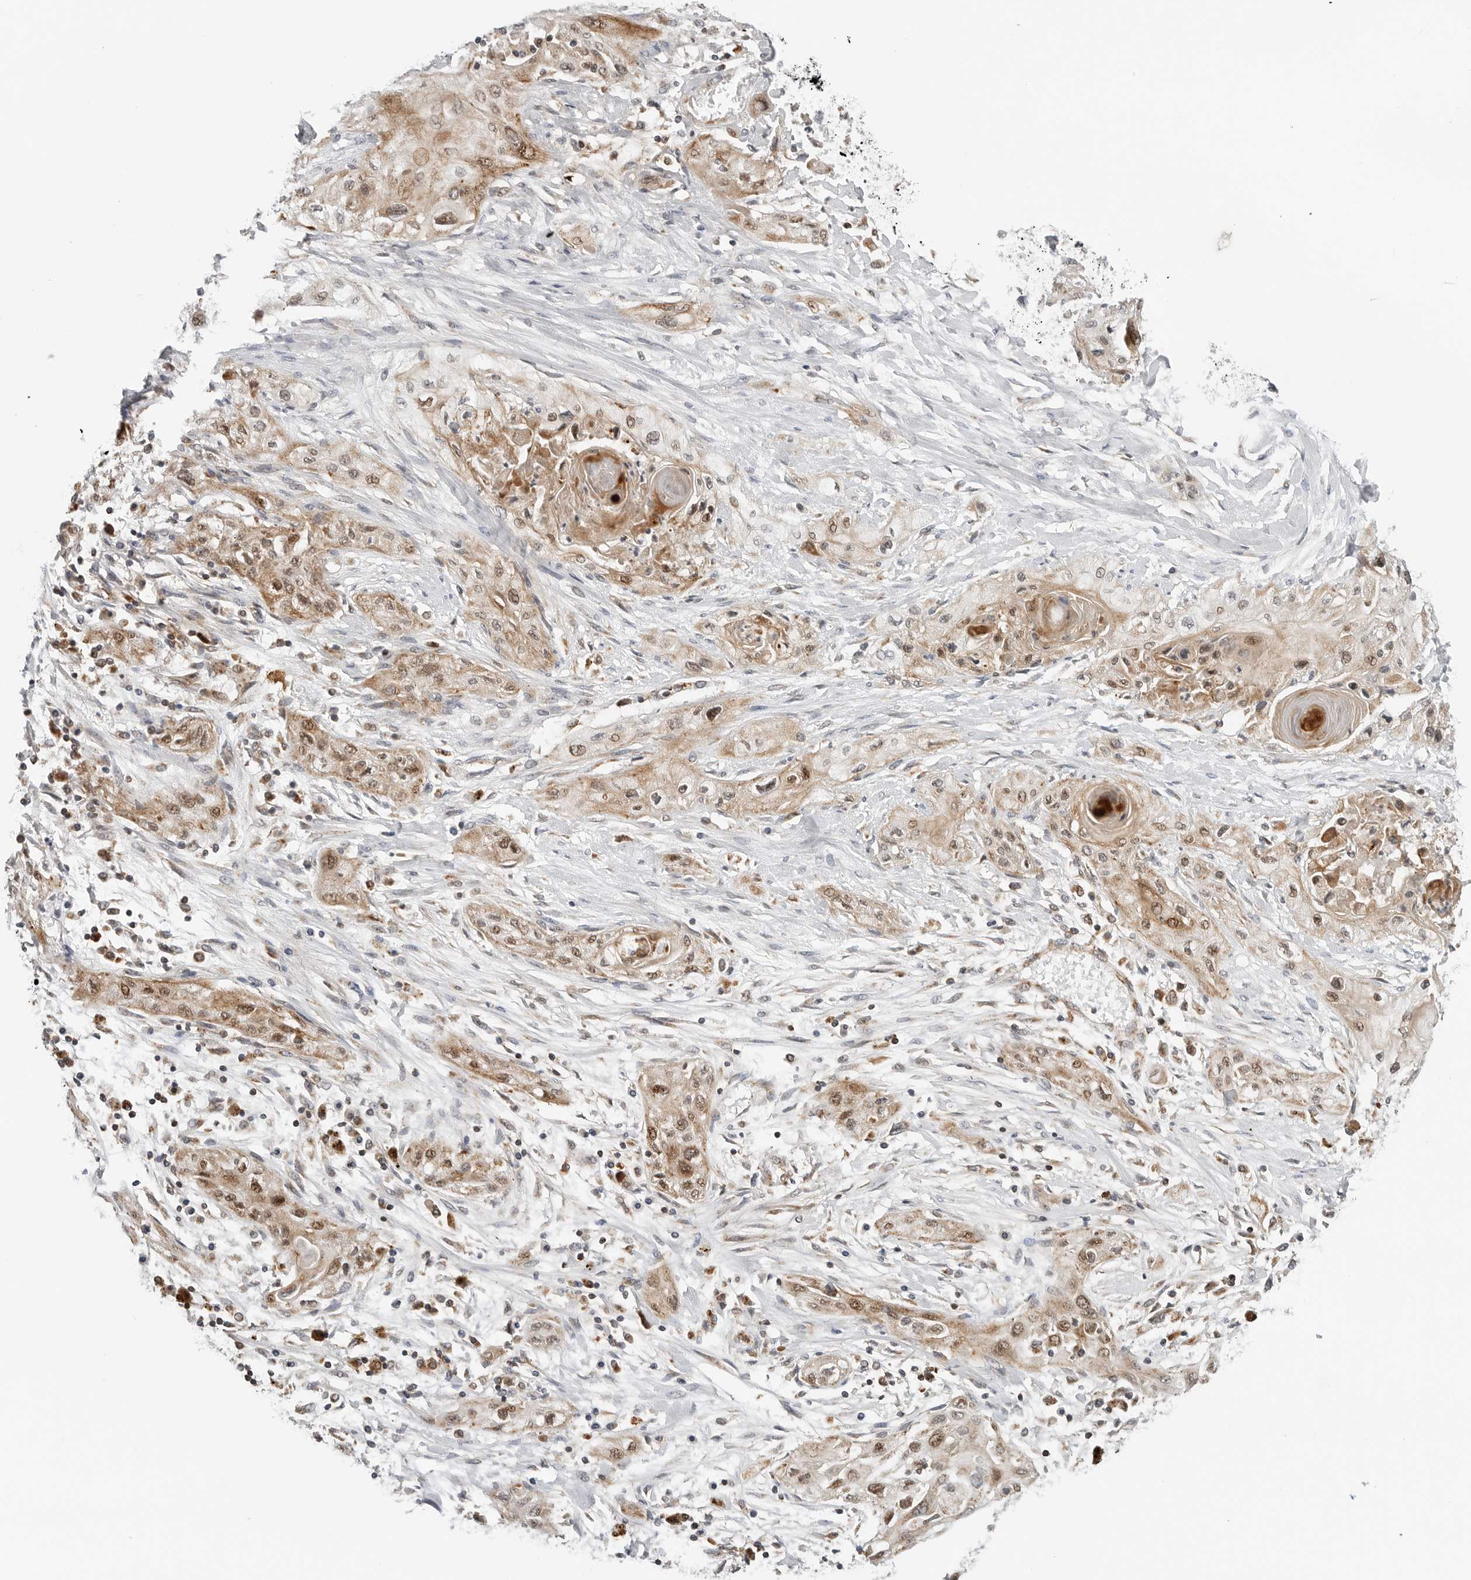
{"staining": {"intensity": "moderate", "quantity": ">75%", "location": "cytoplasmic/membranous,nuclear"}, "tissue": "lung cancer", "cell_type": "Tumor cells", "image_type": "cancer", "snomed": [{"axis": "morphology", "description": "Squamous cell carcinoma, NOS"}, {"axis": "topography", "description": "Lung"}], "caption": "DAB immunohistochemical staining of human lung squamous cell carcinoma displays moderate cytoplasmic/membranous and nuclear protein positivity in about >75% of tumor cells.", "gene": "PEX2", "patient": {"sex": "female", "age": 47}}